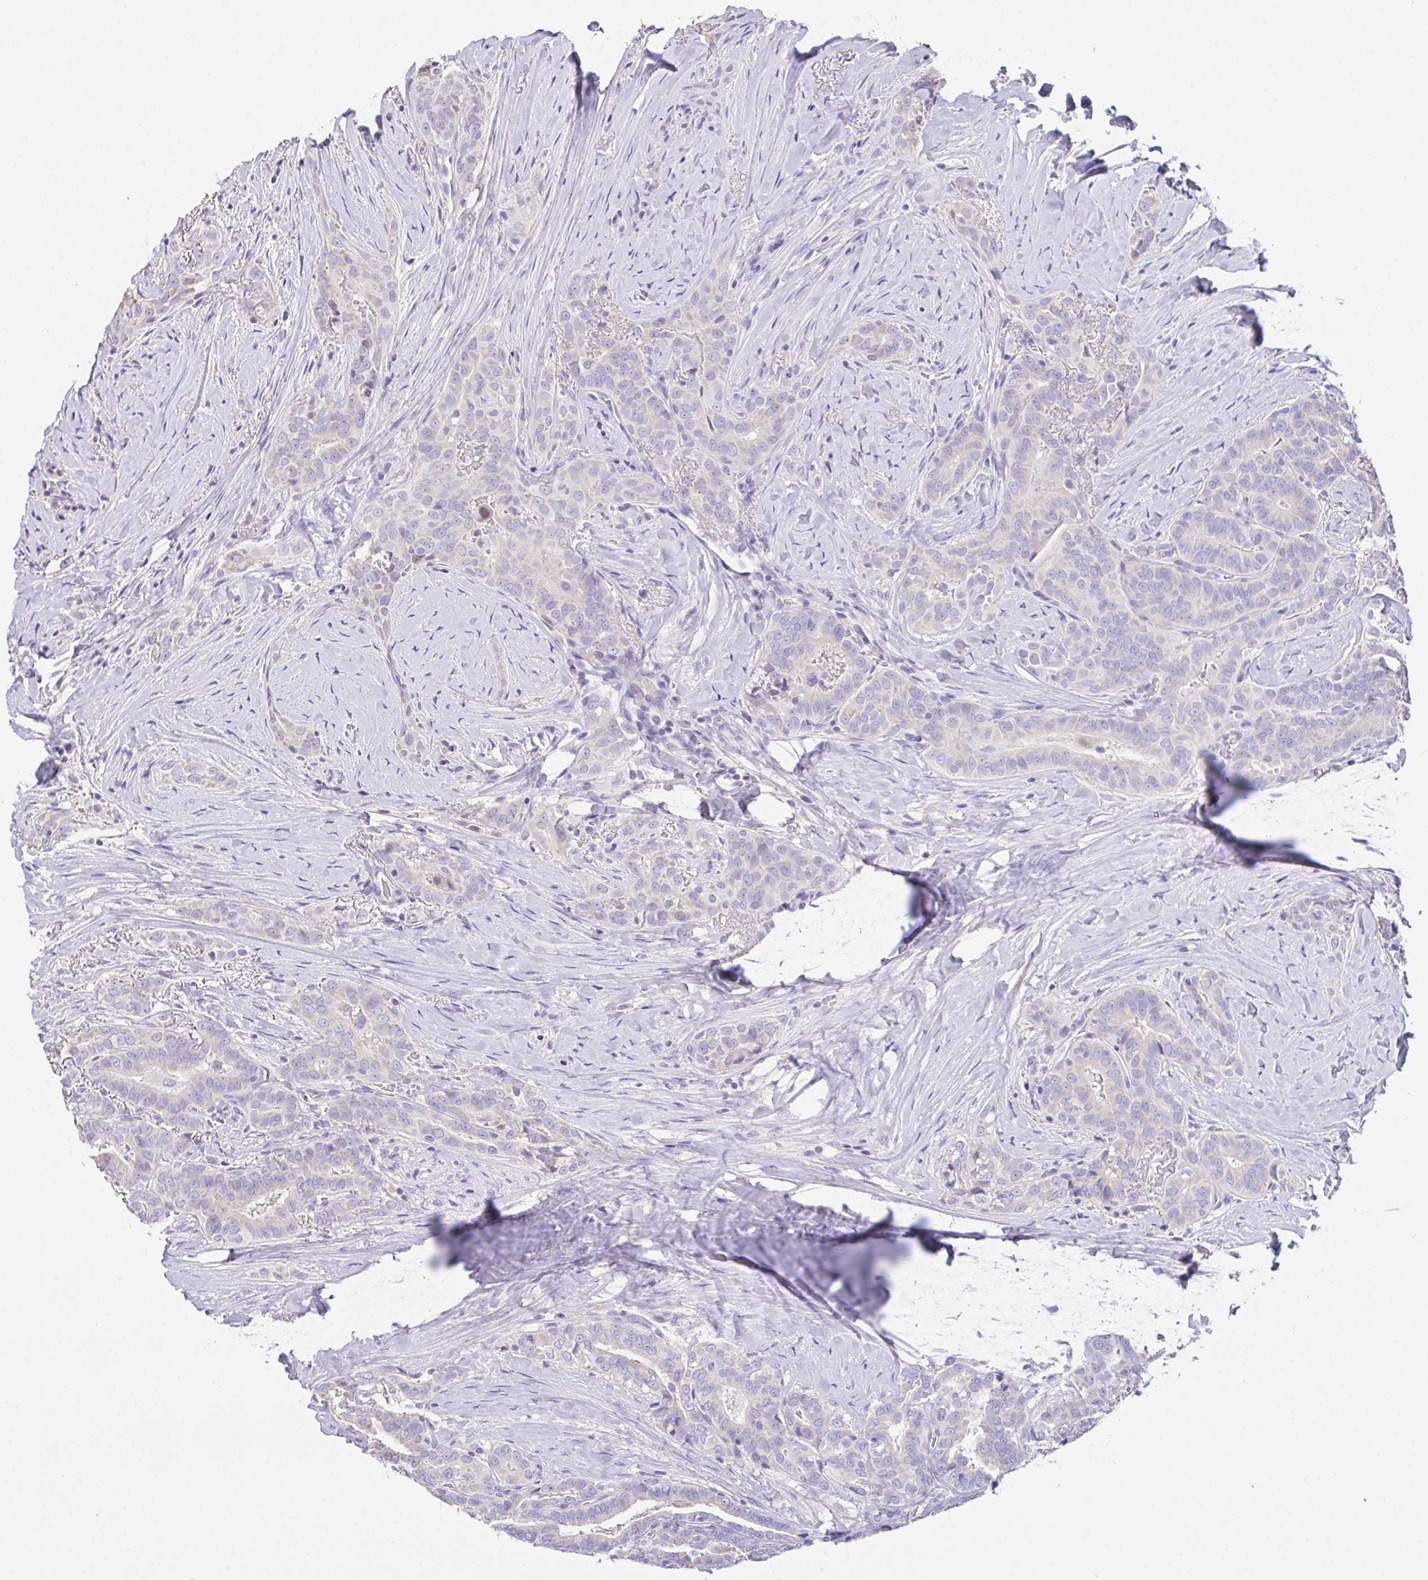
{"staining": {"intensity": "negative", "quantity": "none", "location": "none"}, "tissue": "thyroid cancer", "cell_type": "Tumor cells", "image_type": "cancer", "snomed": [{"axis": "morphology", "description": "Papillary adenocarcinoma, NOS"}, {"axis": "topography", "description": "Thyroid gland"}], "caption": "Immunohistochemistry (IHC) histopathology image of thyroid papillary adenocarcinoma stained for a protein (brown), which reveals no expression in tumor cells.", "gene": "CA10", "patient": {"sex": "male", "age": 61}}